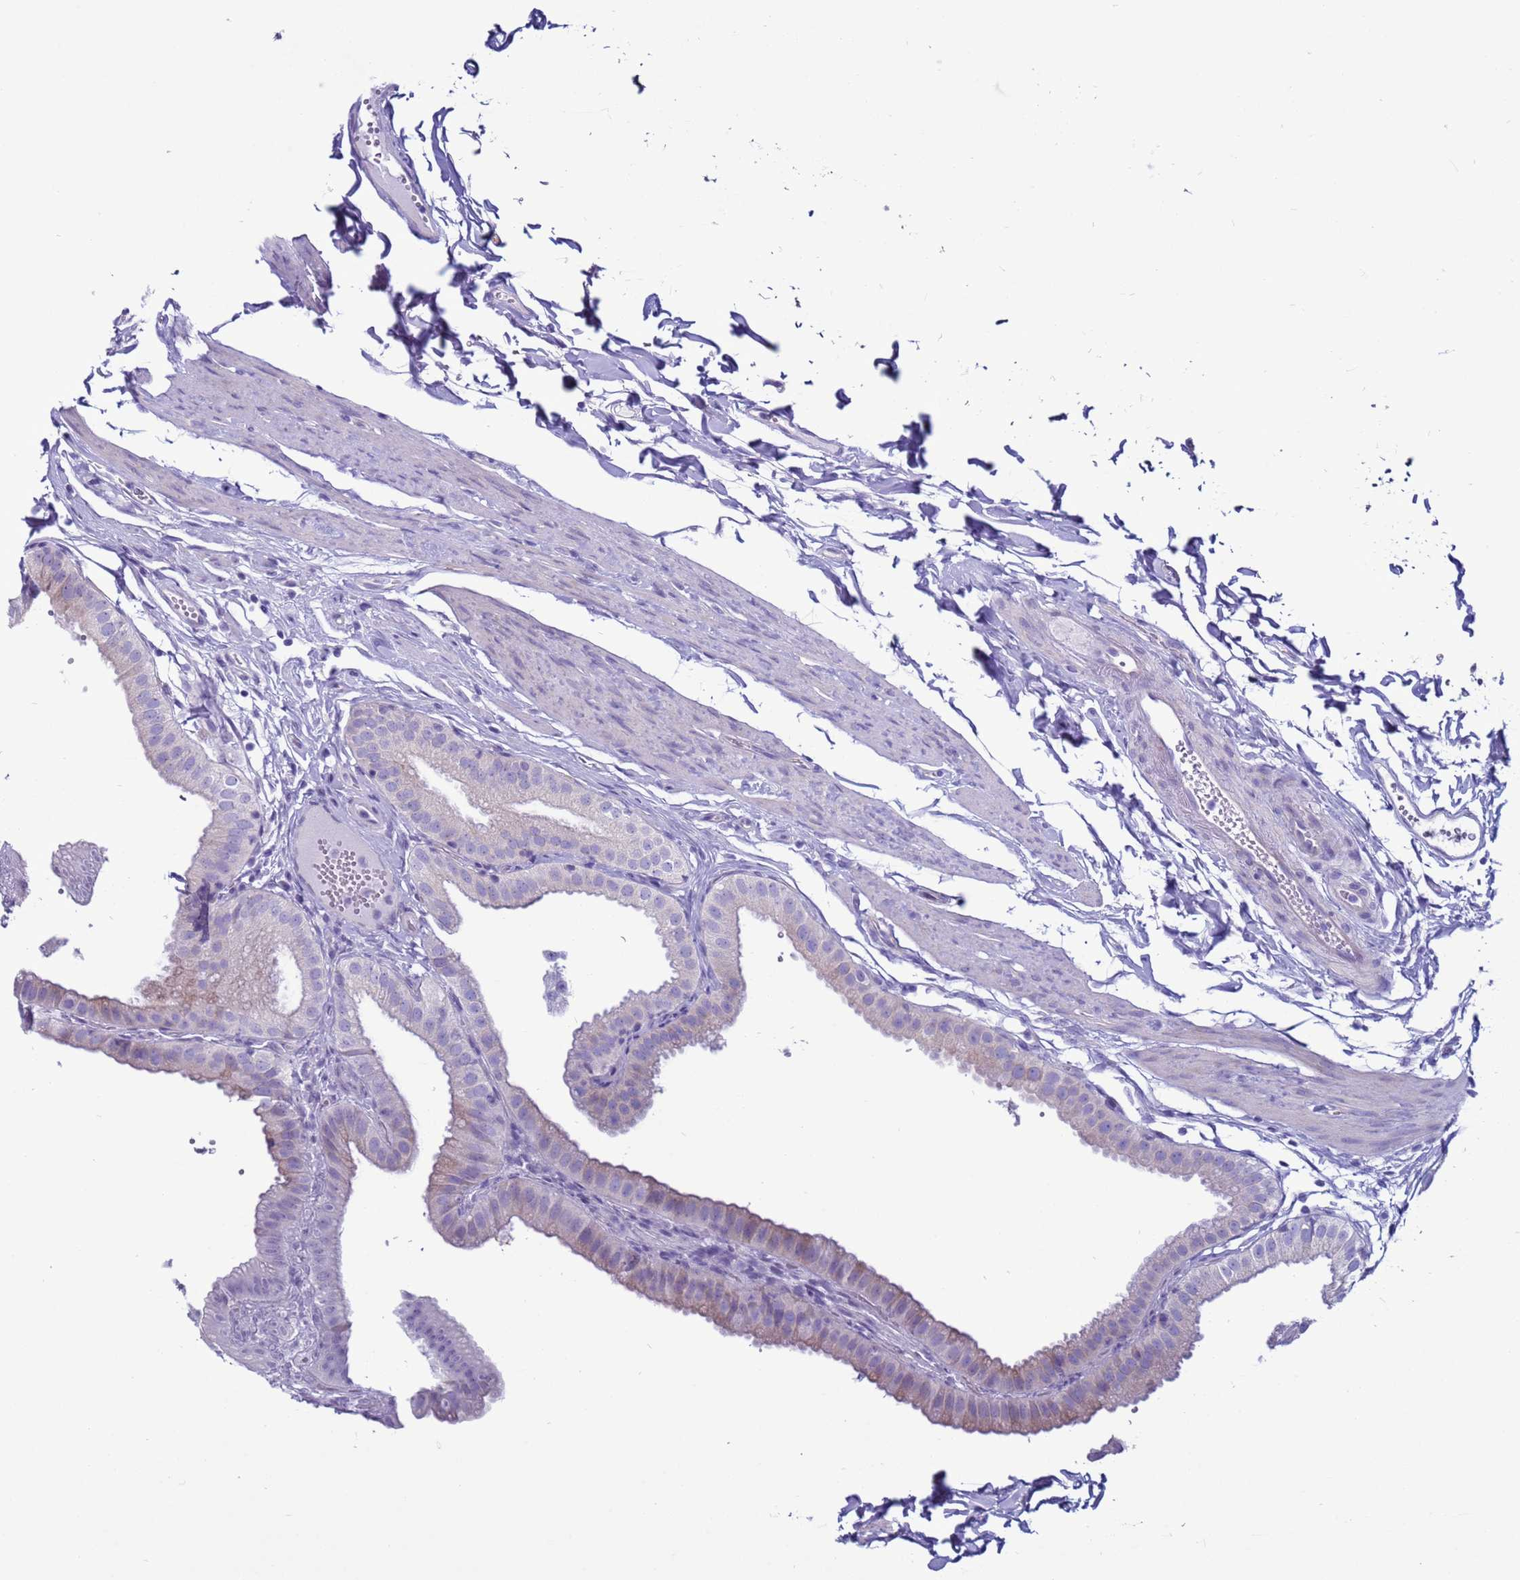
{"staining": {"intensity": "negative", "quantity": "none", "location": "none"}, "tissue": "gallbladder", "cell_type": "Glandular cells", "image_type": "normal", "snomed": [{"axis": "morphology", "description": "Normal tissue, NOS"}, {"axis": "topography", "description": "Gallbladder"}], "caption": "Gallbladder stained for a protein using immunohistochemistry (IHC) demonstrates no positivity glandular cells.", "gene": "CST1", "patient": {"sex": "female", "age": 61}}